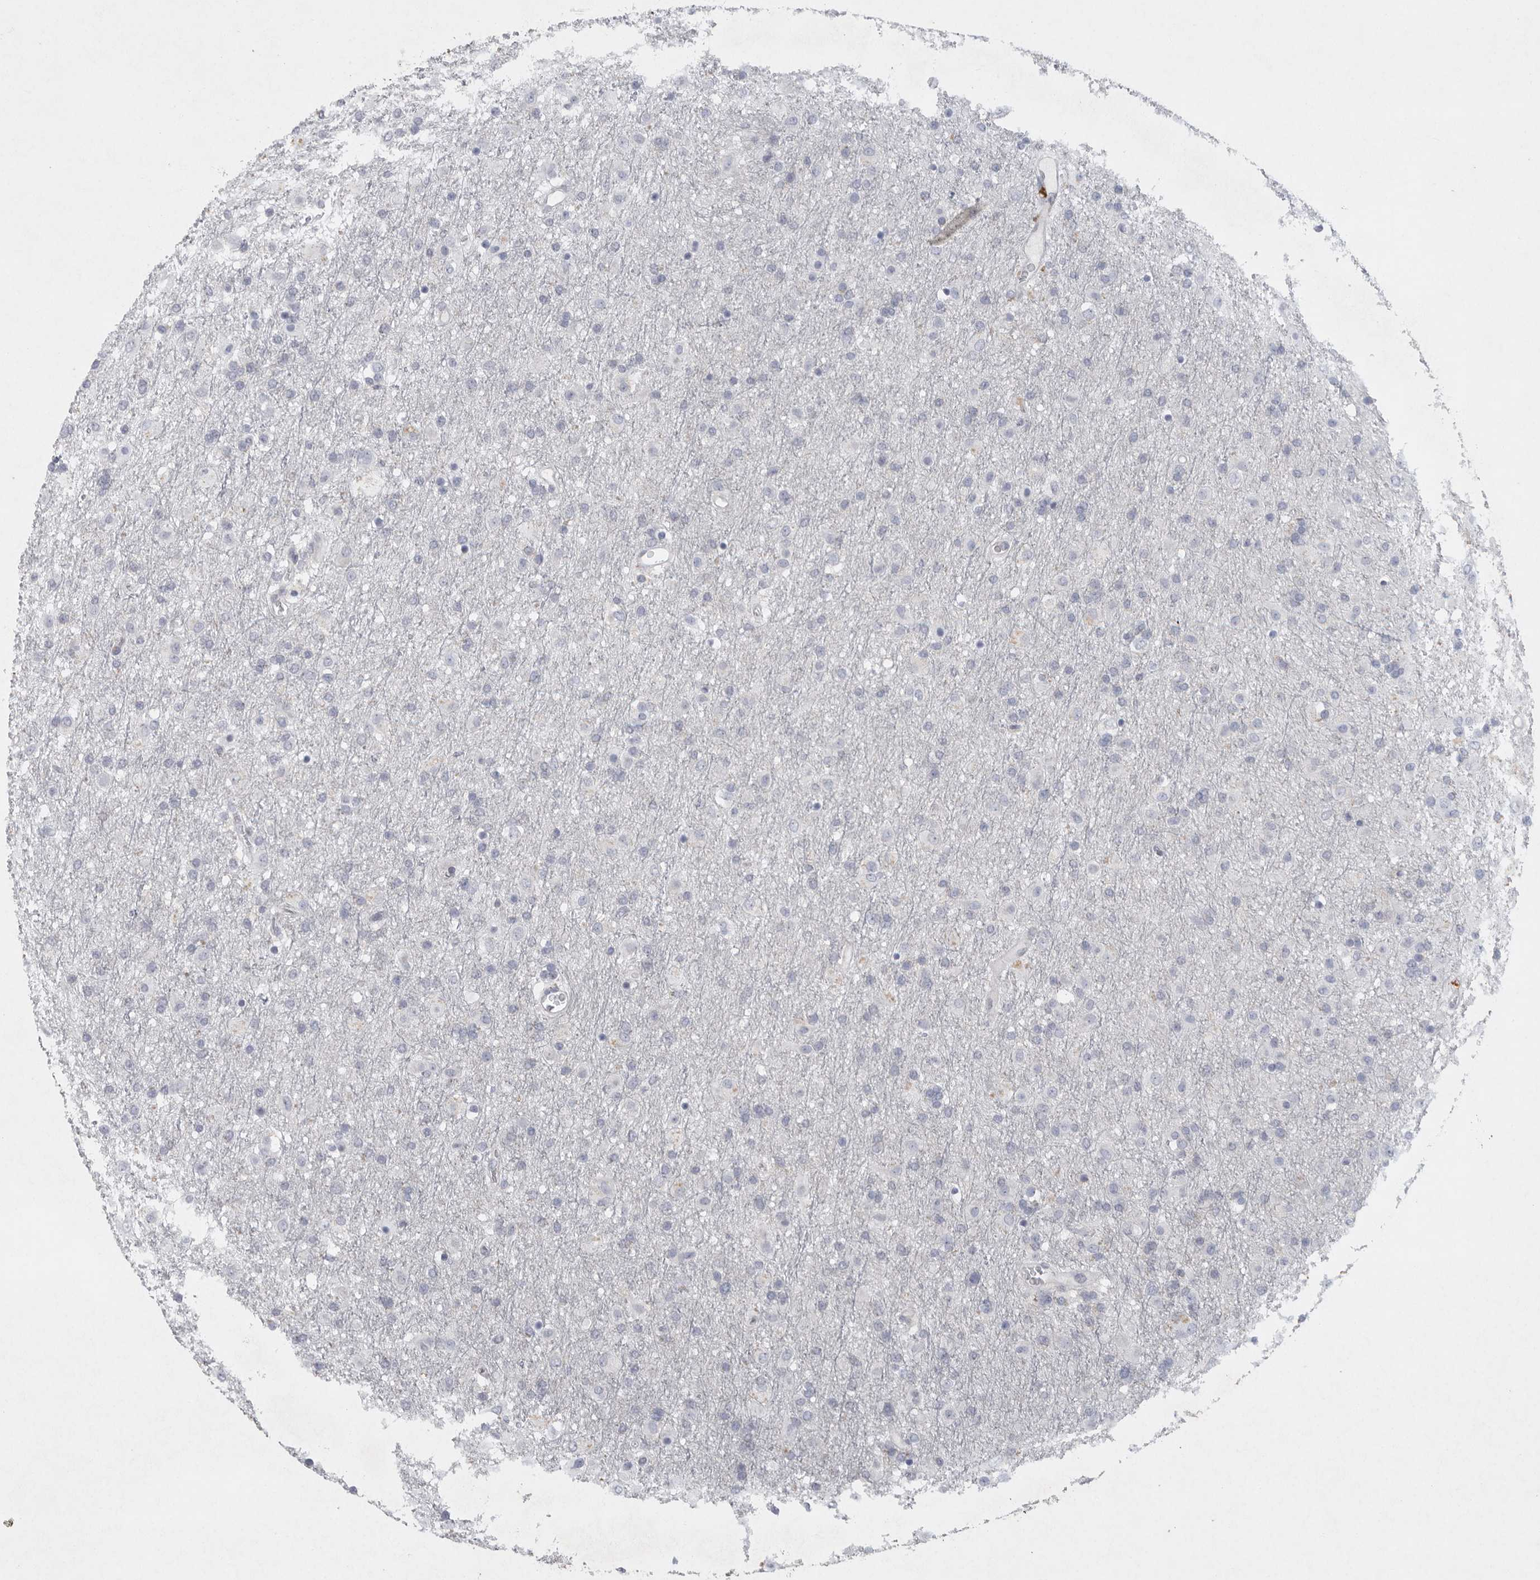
{"staining": {"intensity": "negative", "quantity": "none", "location": "none"}, "tissue": "glioma", "cell_type": "Tumor cells", "image_type": "cancer", "snomed": [{"axis": "morphology", "description": "Glioma, malignant, Low grade"}, {"axis": "topography", "description": "Brain"}], "caption": "Tumor cells show no significant positivity in glioma.", "gene": "TMEM69", "patient": {"sex": "male", "age": 65}}